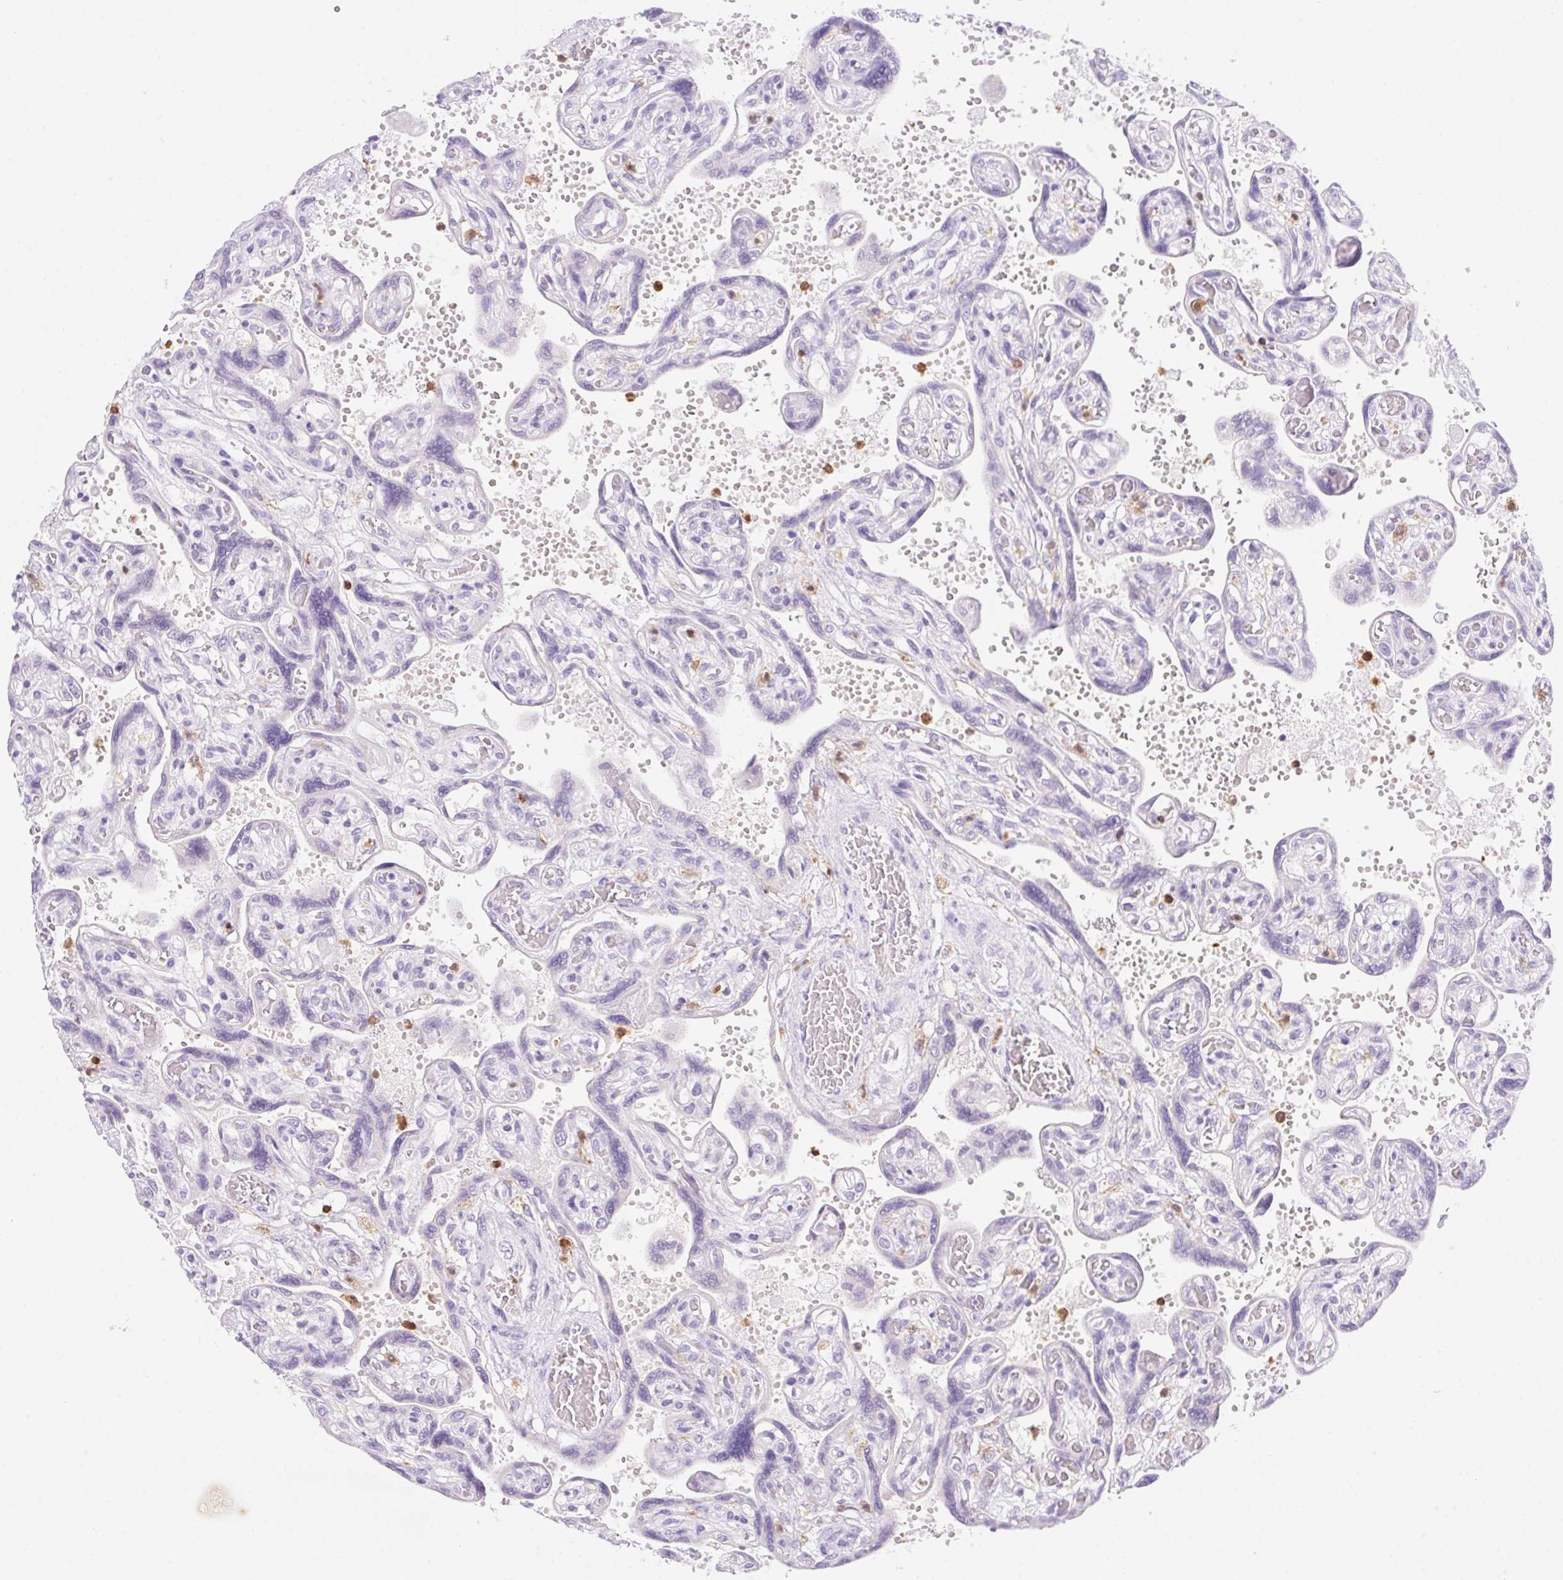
{"staining": {"intensity": "weak", "quantity": ">75%", "location": "cytoplasmic/membranous"}, "tissue": "placenta", "cell_type": "Decidual cells", "image_type": "normal", "snomed": [{"axis": "morphology", "description": "Normal tissue, NOS"}, {"axis": "topography", "description": "Placenta"}], "caption": "The image exhibits immunohistochemical staining of normal placenta. There is weak cytoplasmic/membranous expression is present in approximately >75% of decidual cells. (DAB (3,3'-diaminobenzidine) IHC, brown staining for protein, blue staining for nuclei).", "gene": "APBB1IP", "patient": {"sex": "female", "age": 32}}